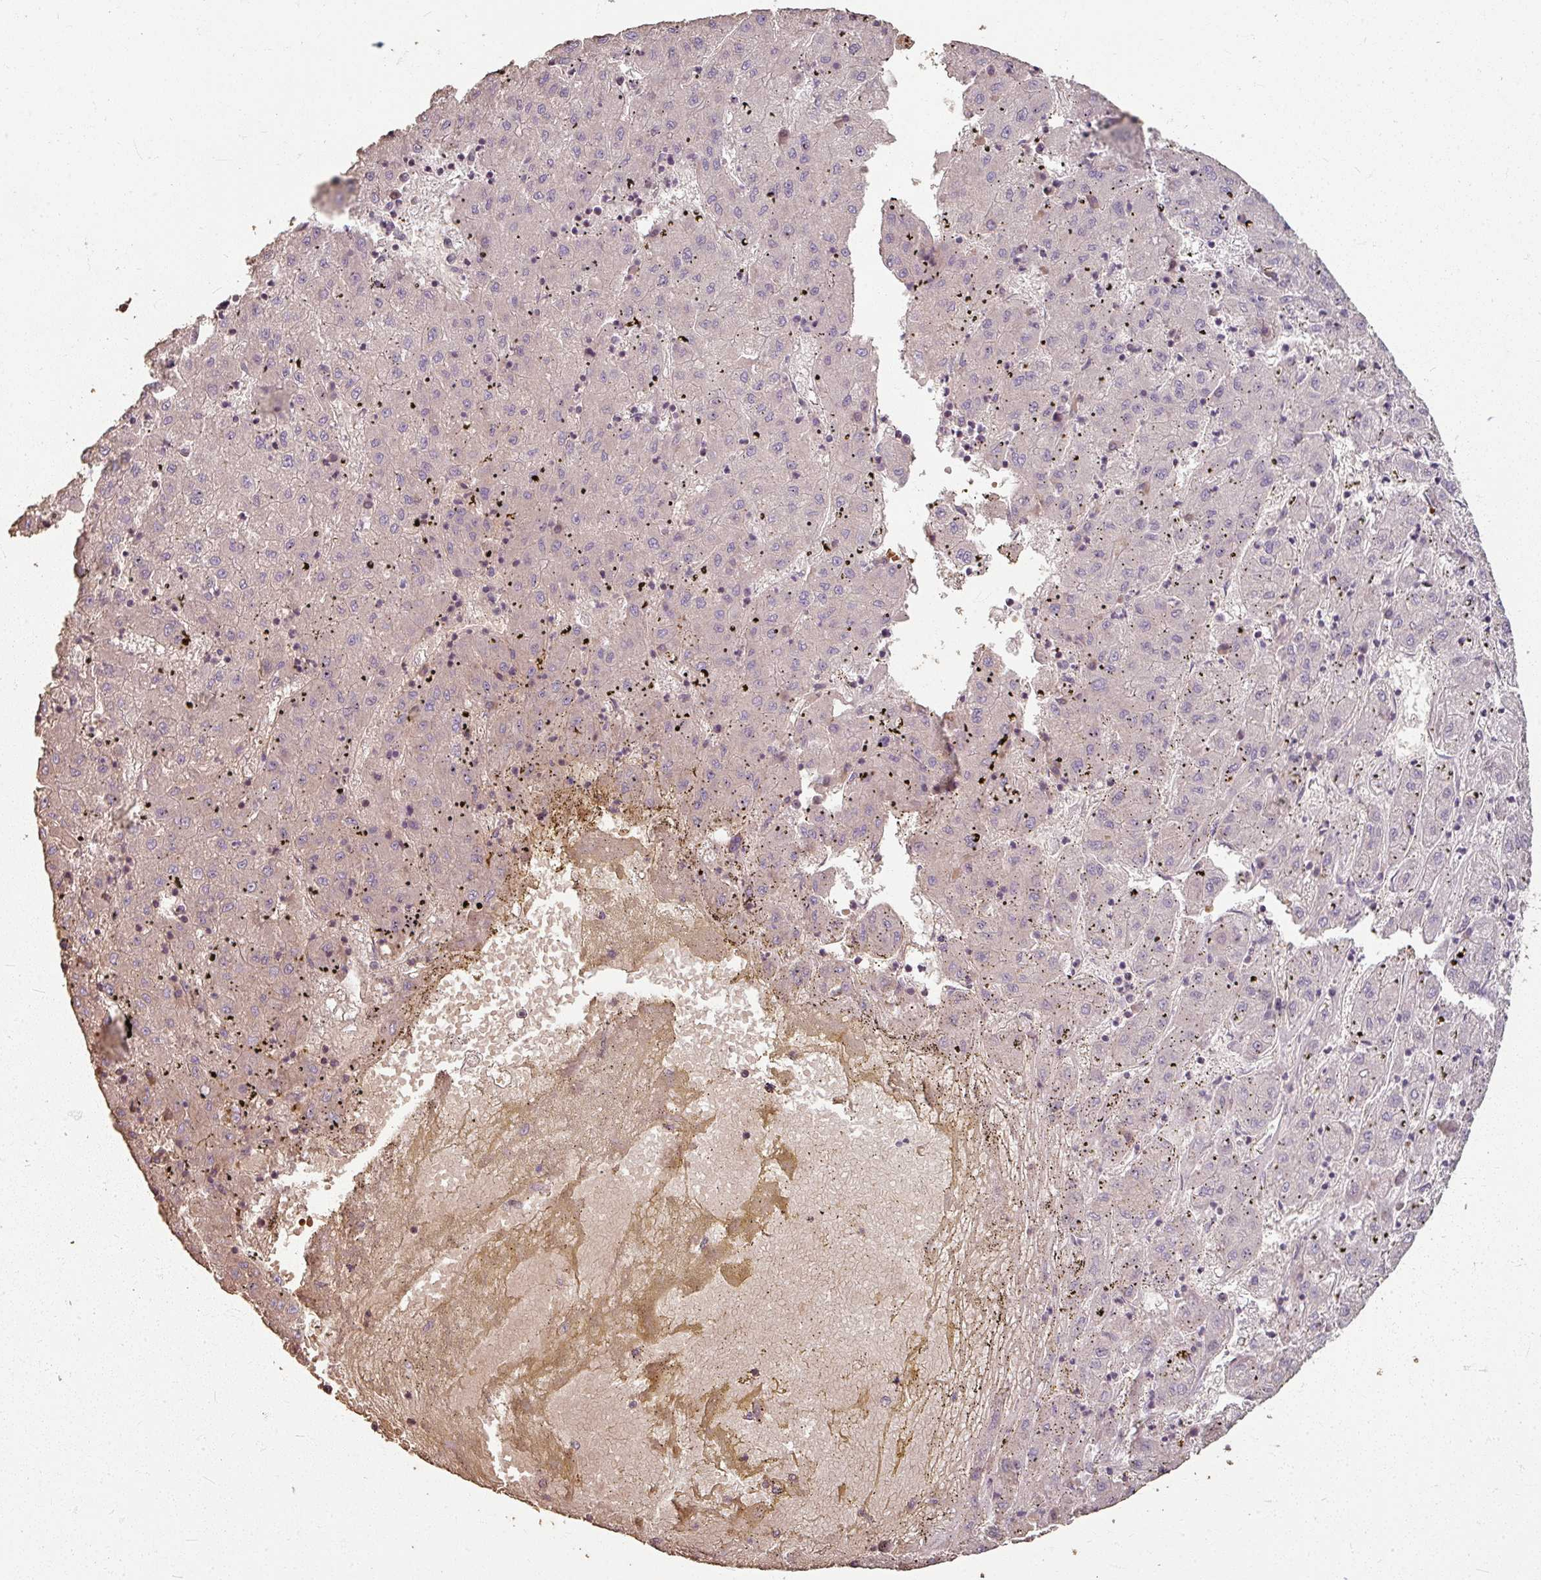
{"staining": {"intensity": "negative", "quantity": "none", "location": "none"}, "tissue": "liver cancer", "cell_type": "Tumor cells", "image_type": "cancer", "snomed": [{"axis": "morphology", "description": "Carcinoma, Hepatocellular, NOS"}, {"axis": "topography", "description": "Liver"}], "caption": "This is an IHC histopathology image of liver hepatocellular carcinoma. There is no positivity in tumor cells.", "gene": "KMT5C", "patient": {"sex": "male", "age": 72}}